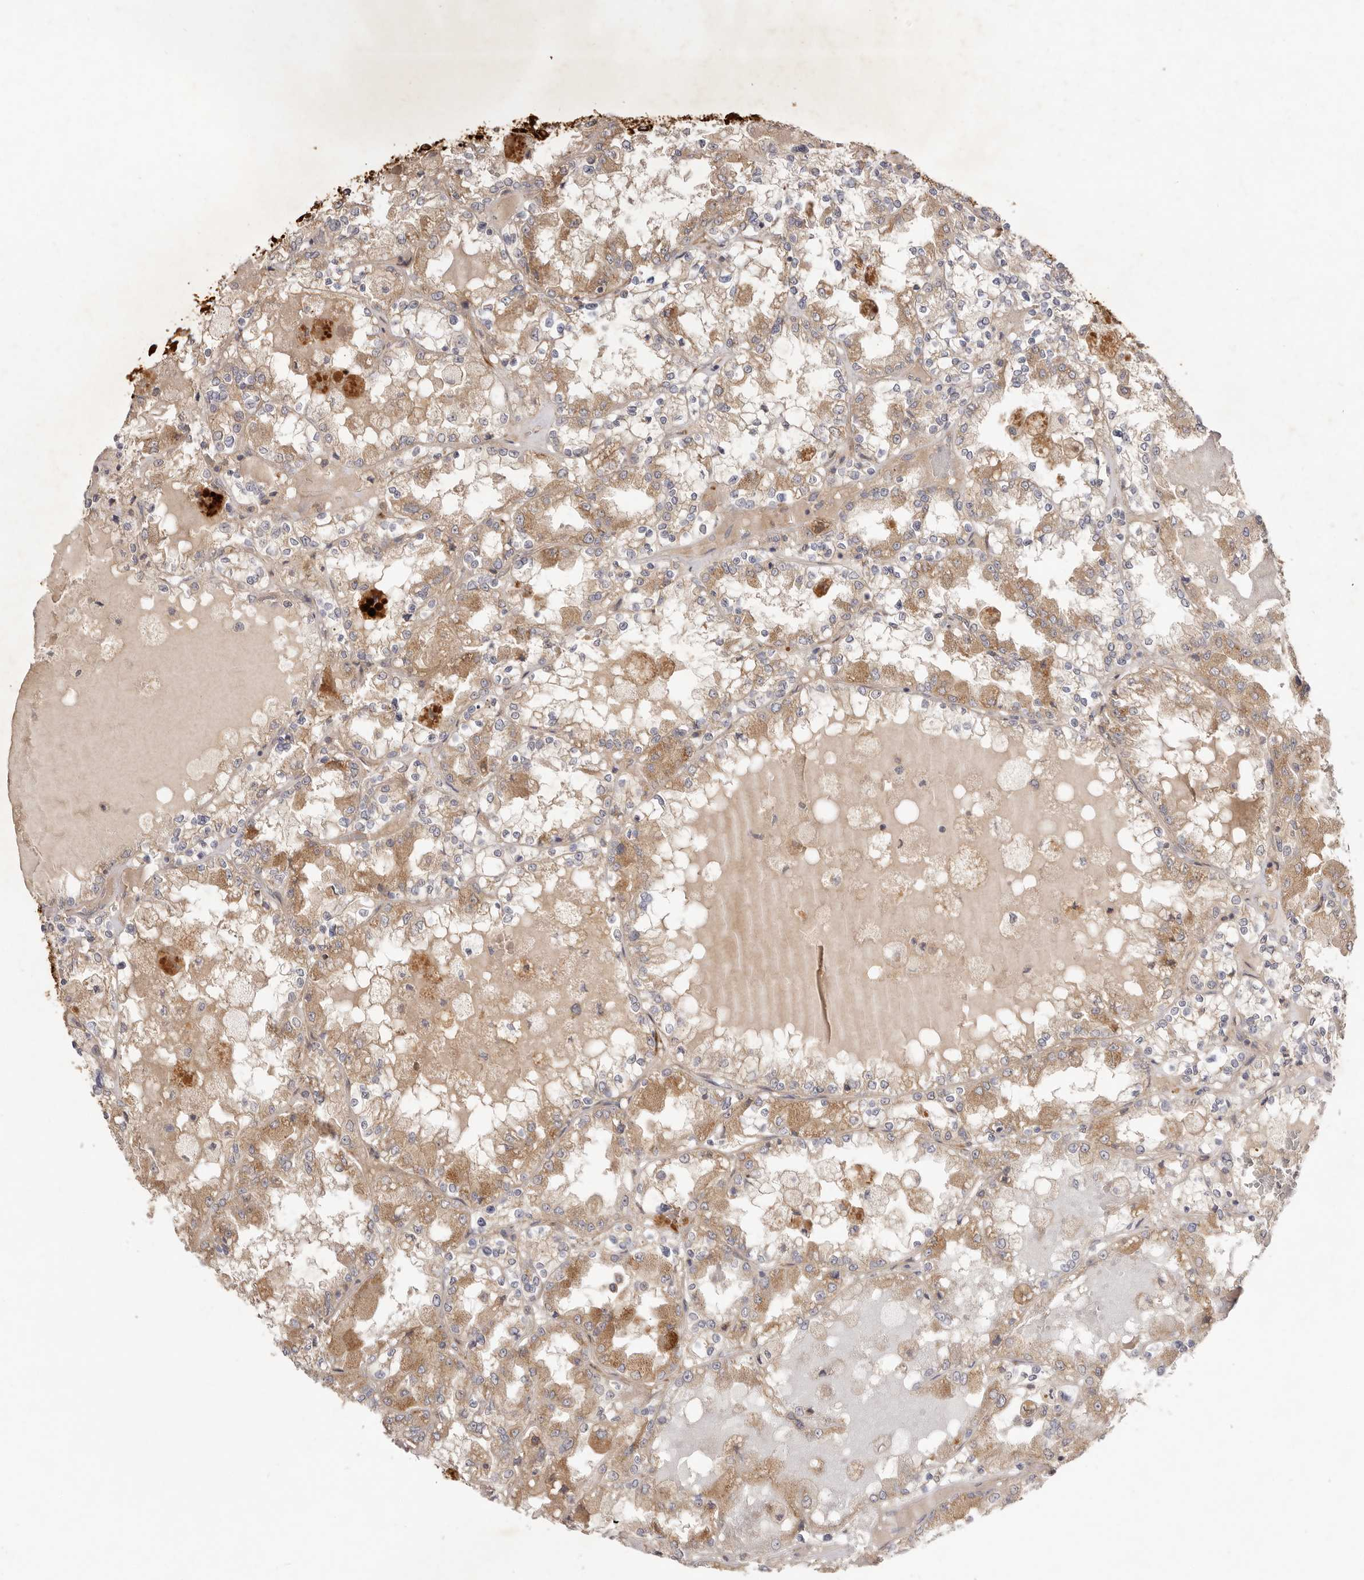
{"staining": {"intensity": "moderate", "quantity": "25%-75%", "location": "cytoplasmic/membranous"}, "tissue": "renal cancer", "cell_type": "Tumor cells", "image_type": "cancer", "snomed": [{"axis": "morphology", "description": "Adenocarcinoma, NOS"}, {"axis": "topography", "description": "Kidney"}], "caption": "Adenocarcinoma (renal) stained with a brown dye reveals moderate cytoplasmic/membranous positive staining in about 25%-75% of tumor cells.", "gene": "ADAMTS9", "patient": {"sex": "female", "age": 56}}